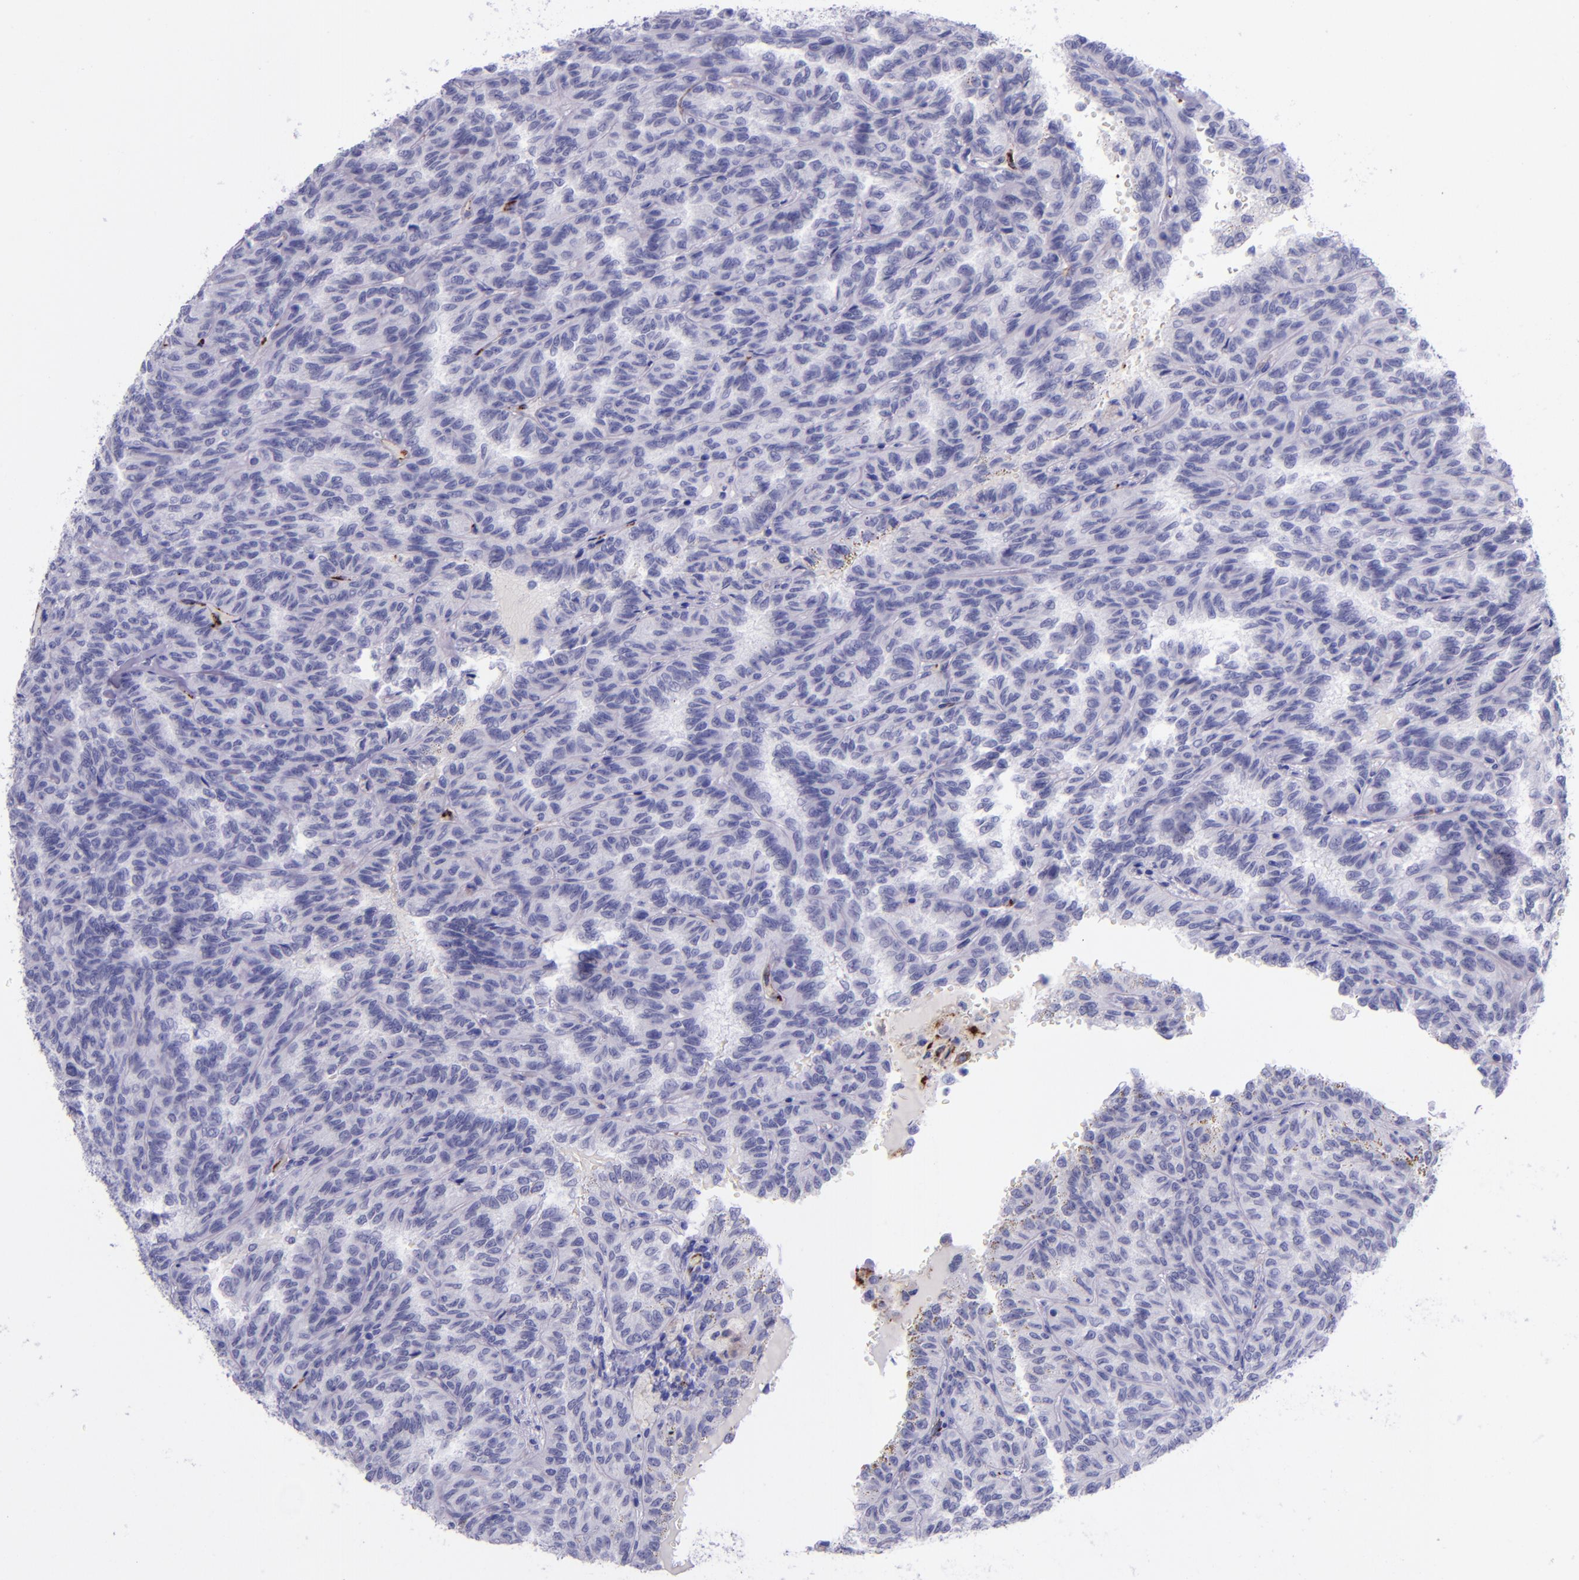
{"staining": {"intensity": "negative", "quantity": "none", "location": "none"}, "tissue": "renal cancer", "cell_type": "Tumor cells", "image_type": "cancer", "snomed": [{"axis": "morphology", "description": "Inflammation, NOS"}, {"axis": "morphology", "description": "Adenocarcinoma, NOS"}, {"axis": "topography", "description": "Kidney"}], "caption": "Tumor cells are negative for protein expression in human renal cancer.", "gene": "SELE", "patient": {"sex": "male", "age": 68}}